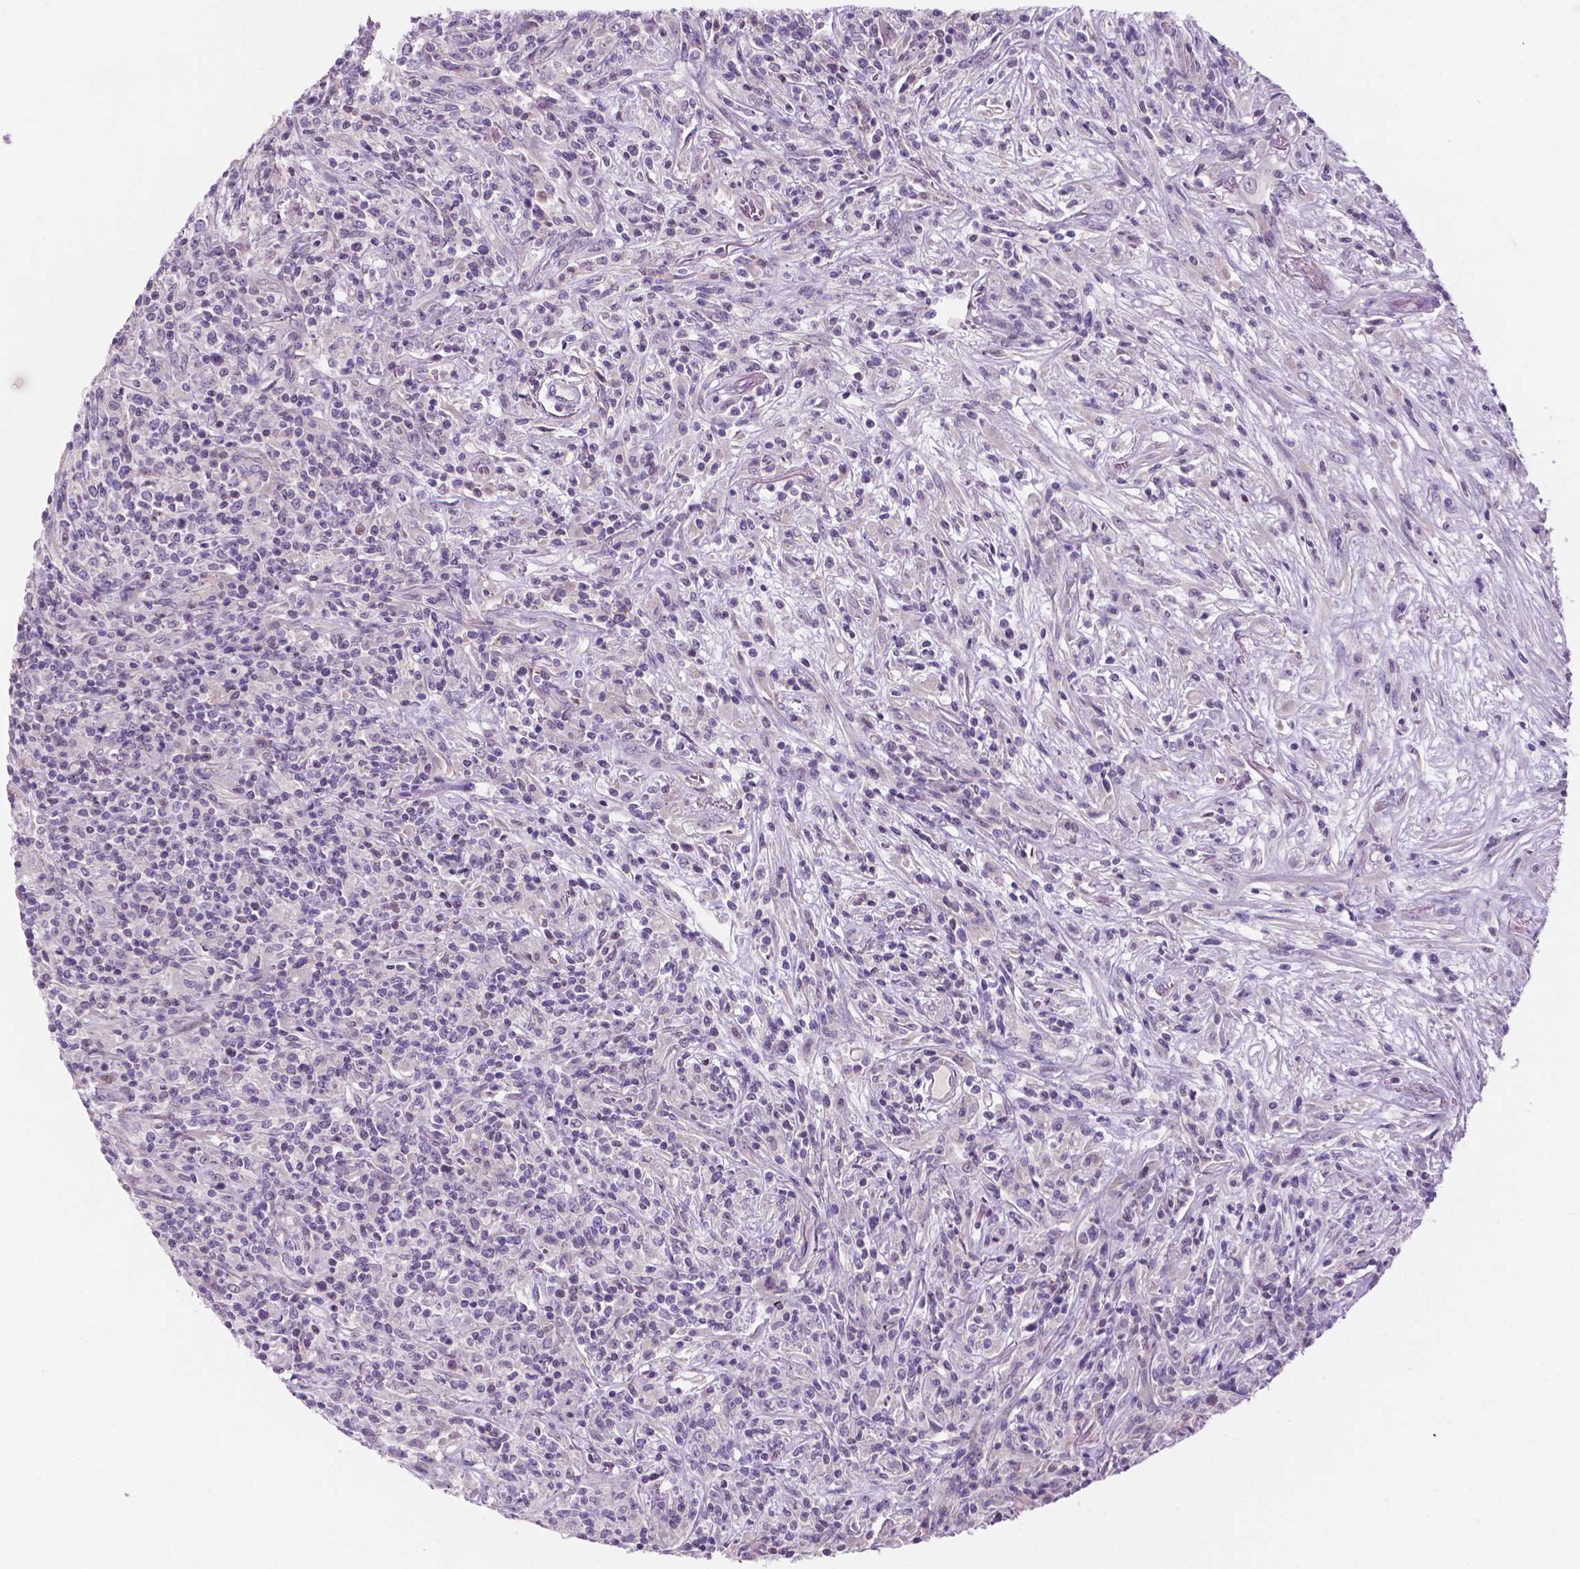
{"staining": {"intensity": "negative", "quantity": "none", "location": "none"}, "tissue": "lymphoma", "cell_type": "Tumor cells", "image_type": "cancer", "snomed": [{"axis": "morphology", "description": "Malignant lymphoma, non-Hodgkin's type, High grade"}, {"axis": "topography", "description": "Lung"}], "caption": "High power microscopy image of an immunohistochemistry image of malignant lymphoma, non-Hodgkin's type (high-grade), revealing no significant positivity in tumor cells. (Brightfield microscopy of DAB (3,3'-diaminobenzidine) immunohistochemistry (IHC) at high magnification).", "gene": "FAM50B", "patient": {"sex": "male", "age": 79}}